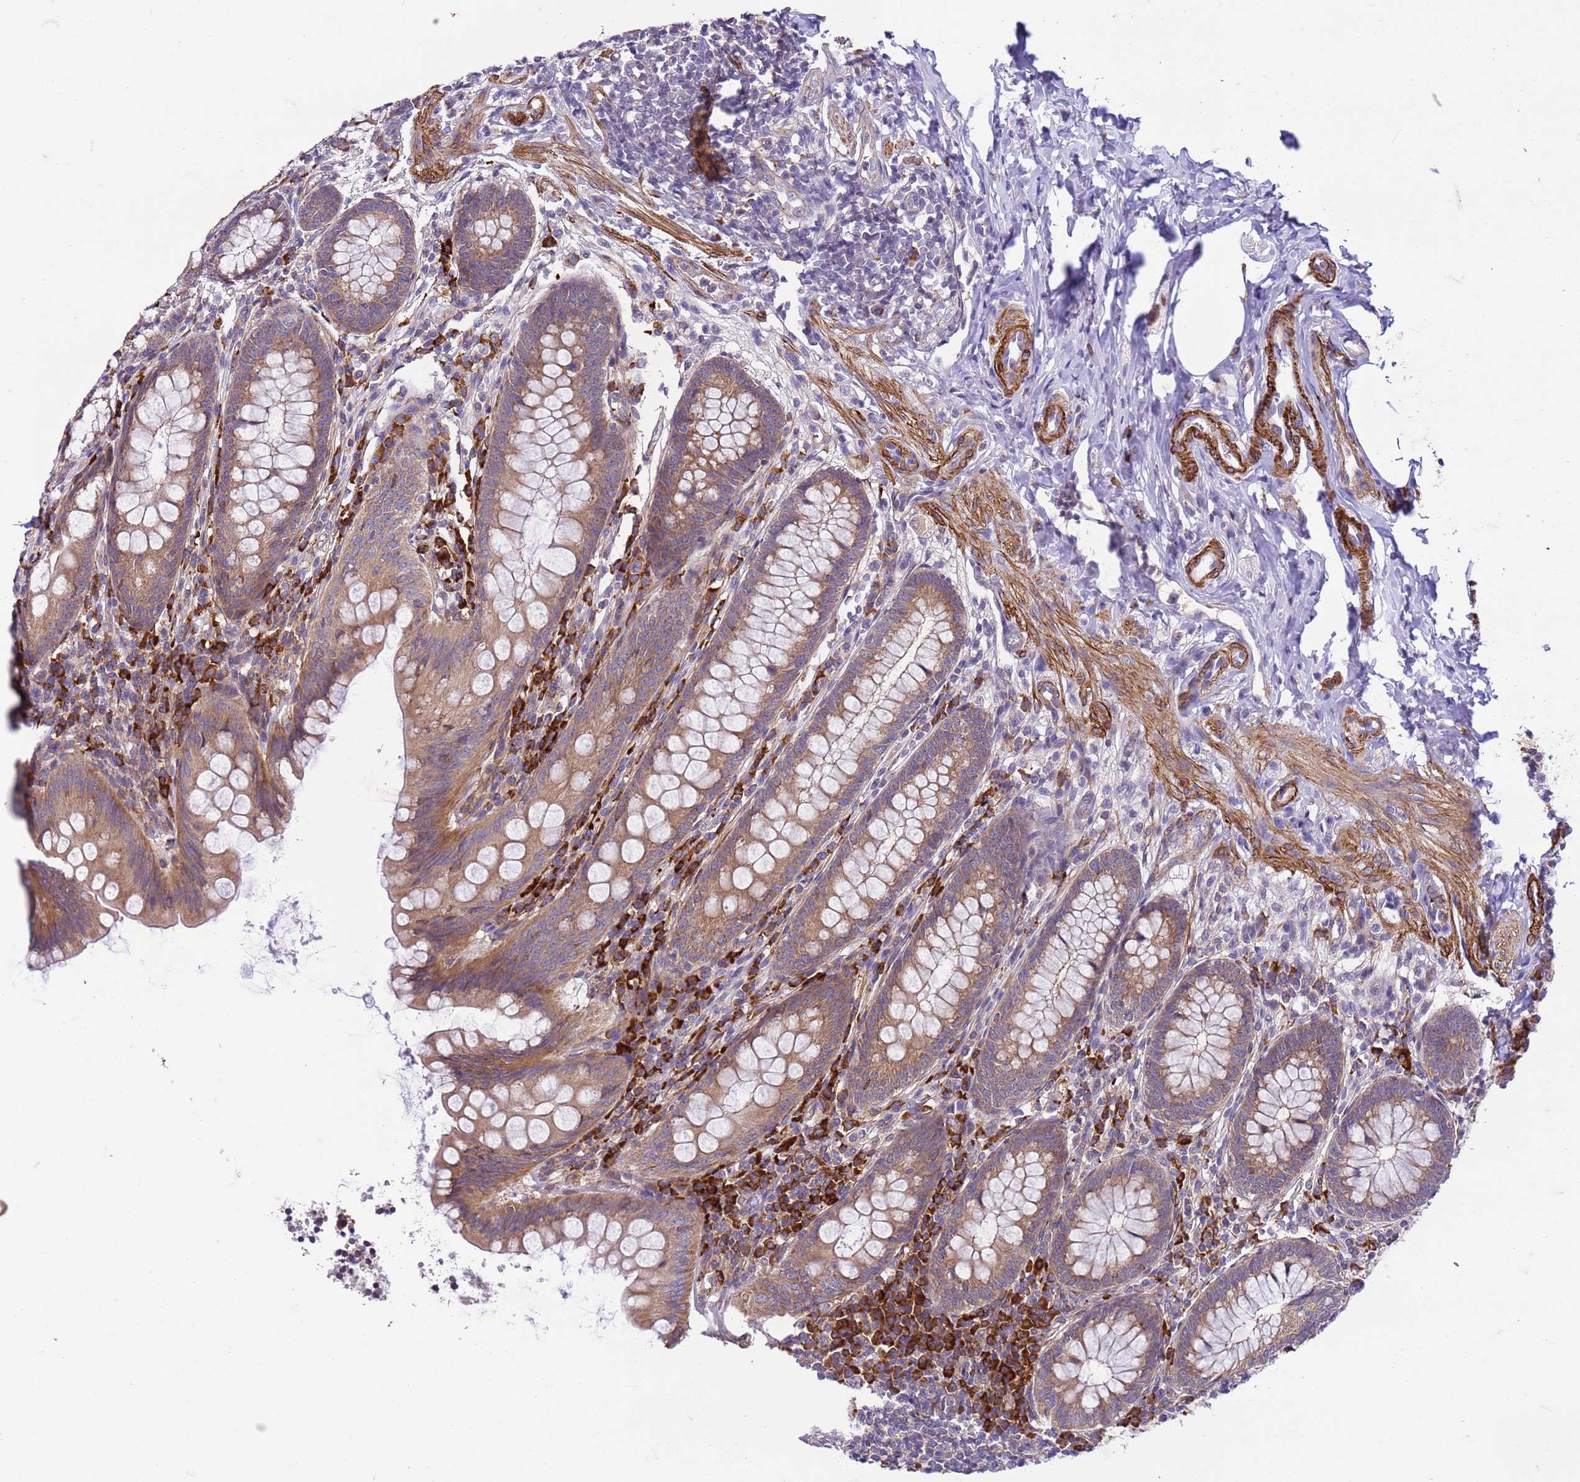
{"staining": {"intensity": "moderate", "quantity": ">75%", "location": "cytoplasmic/membranous"}, "tissue": "appendix", "cell_type": "Glandular cells", "image_type": "normal", "snomed": [{"axis": "morphology", "description": "Normal tissue, NOS"}, {"axis": "topography", "description": "Appendix"}], "caption": "Immunohistochemistry histopathology image of unremarkable human appendix stained for a protein (brown), which shows medium levels of moderate cytoplasmic/membranous expression in approximately >75% of glandular cells.", "gene": "GEN1", "patient": {"sex": "female", "age": 33}}